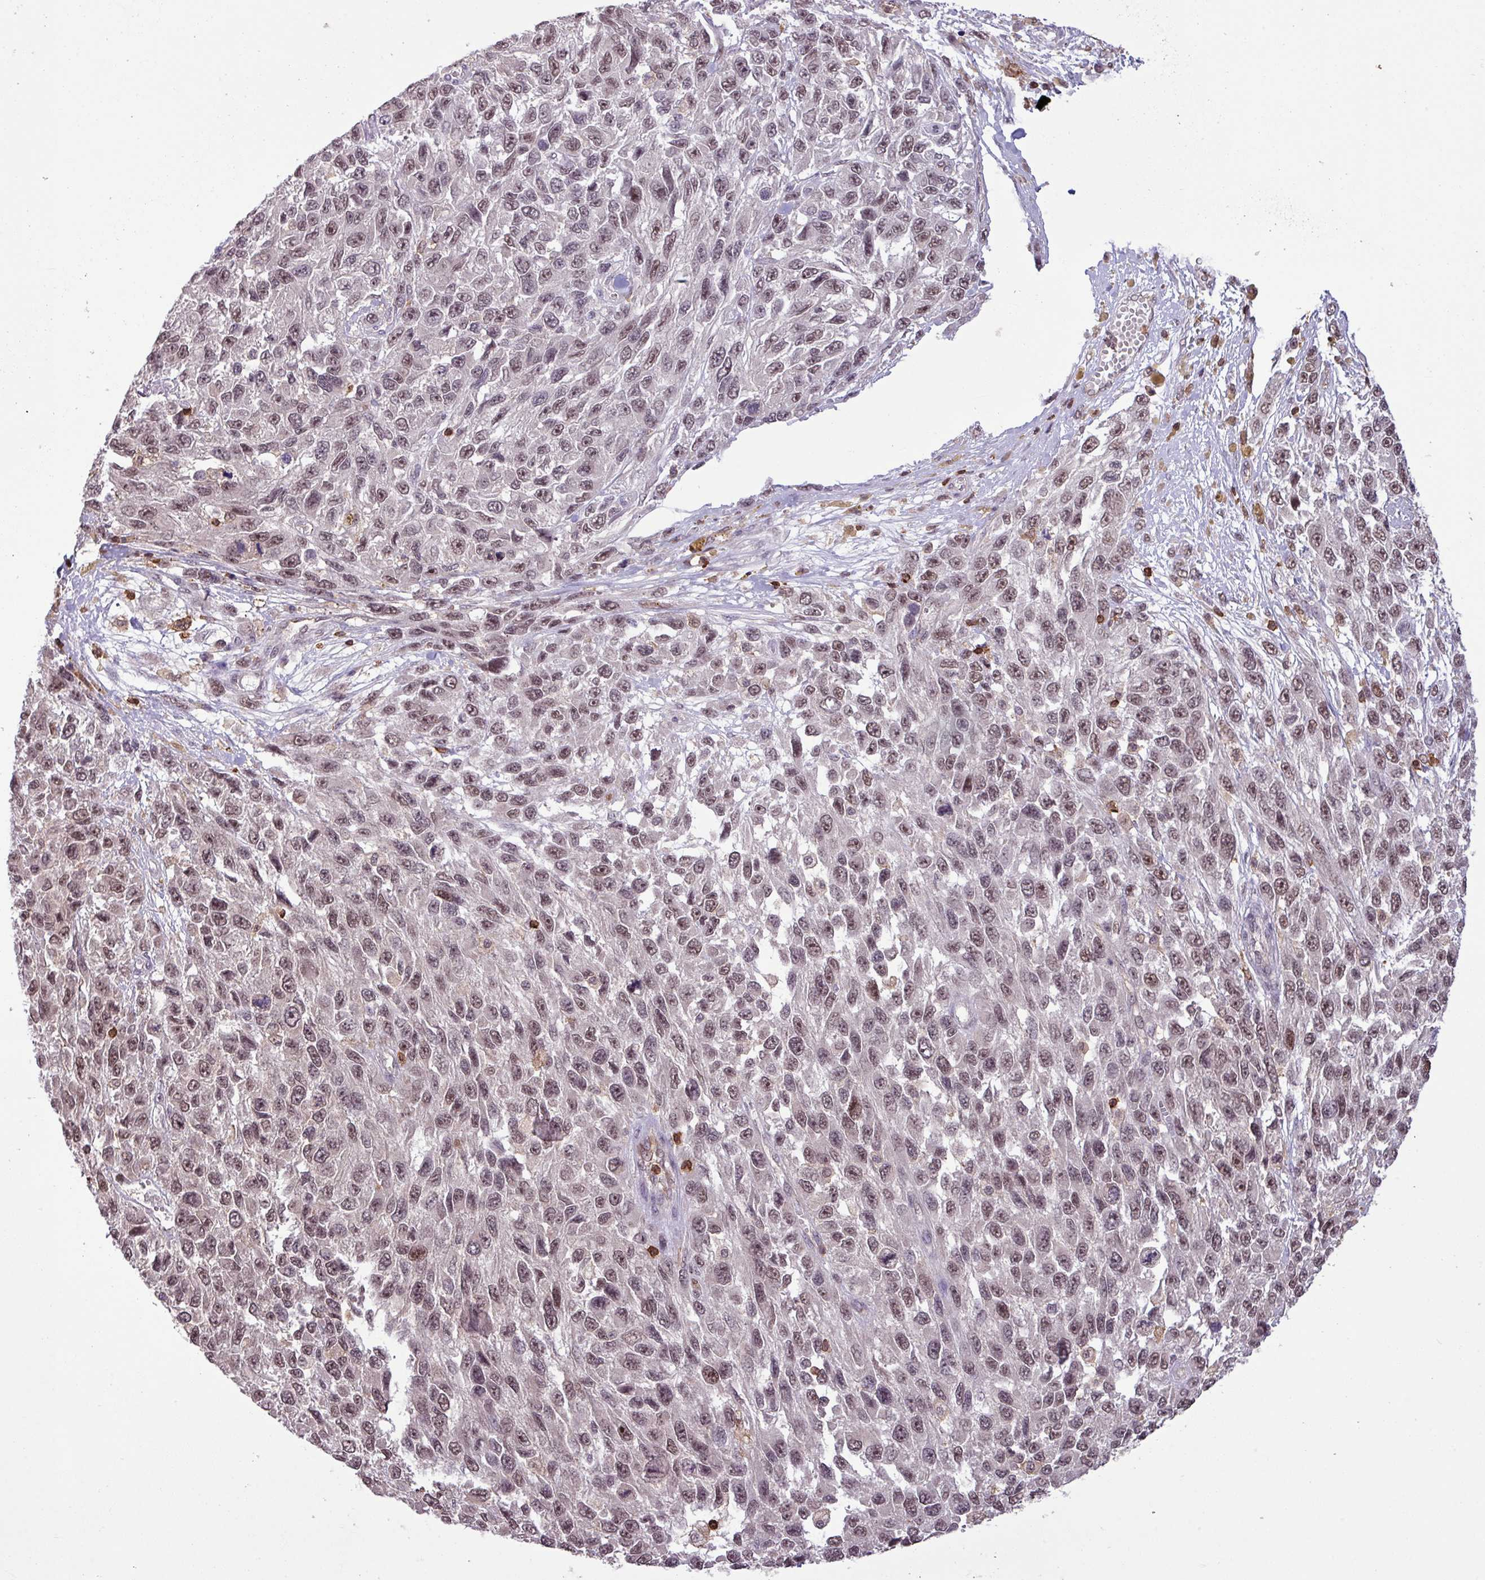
{"staining": {"intensity": "weak", "quantity": "25%-75%", "location": "nuclear"}, "tissue": "melanoma", "cell_type": "Tumor cells", "image_type": "cancer", "snomed": [{"axis": "morphology", "description": "Malignant melanoma, NOS"}, {"axis": "topography", "description": "Skin"}], "caption": "Immunohistochemistry (IHC) image of neoplastic tissue: melanoma stained using immunohistochemistry (IHC) exhibits low levels of weak protein expression localized specifically in the nuclear of tumor cells, appearing as a nuclear brown color.", "gene": "GON7", "patient": {"sex": "female", "age": 96}}